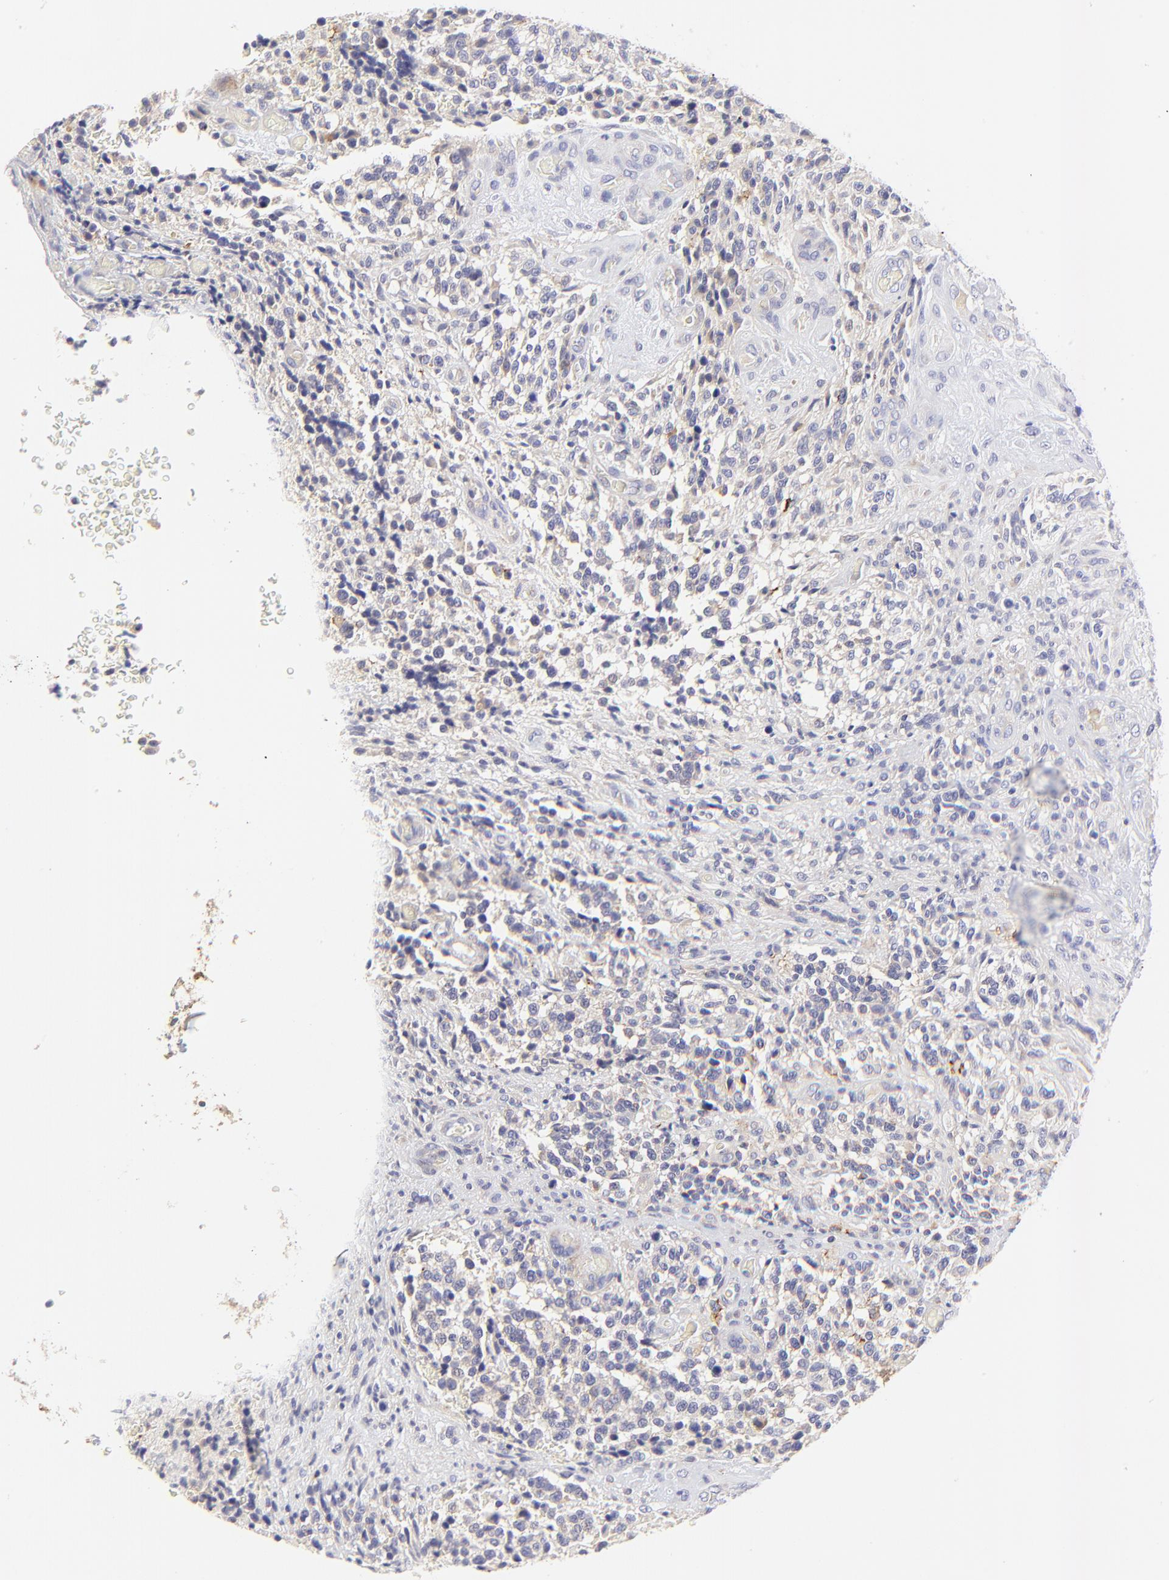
{"staining": {"intensity": "moderate", "quantity": "<25%", "location": "cytoplasmic/membranous"}, "tissue": "glioma", "cell_type": "Tumor cells", "image_type": "cancer", "snomed": [{"axis": "morphology", "description": "Glioma, malignant, High grade"}, {"axis": "topography", "description": "Brain"}], "caption": "Immunohistochemical staining of high-grade glioma (malignant) shows low levels of moderate cytoplasmic/membranous staining in approximately <25% of tumor cells.", "gene": "LHFPL1", "patient": {"sex": "male", "age": 36}}